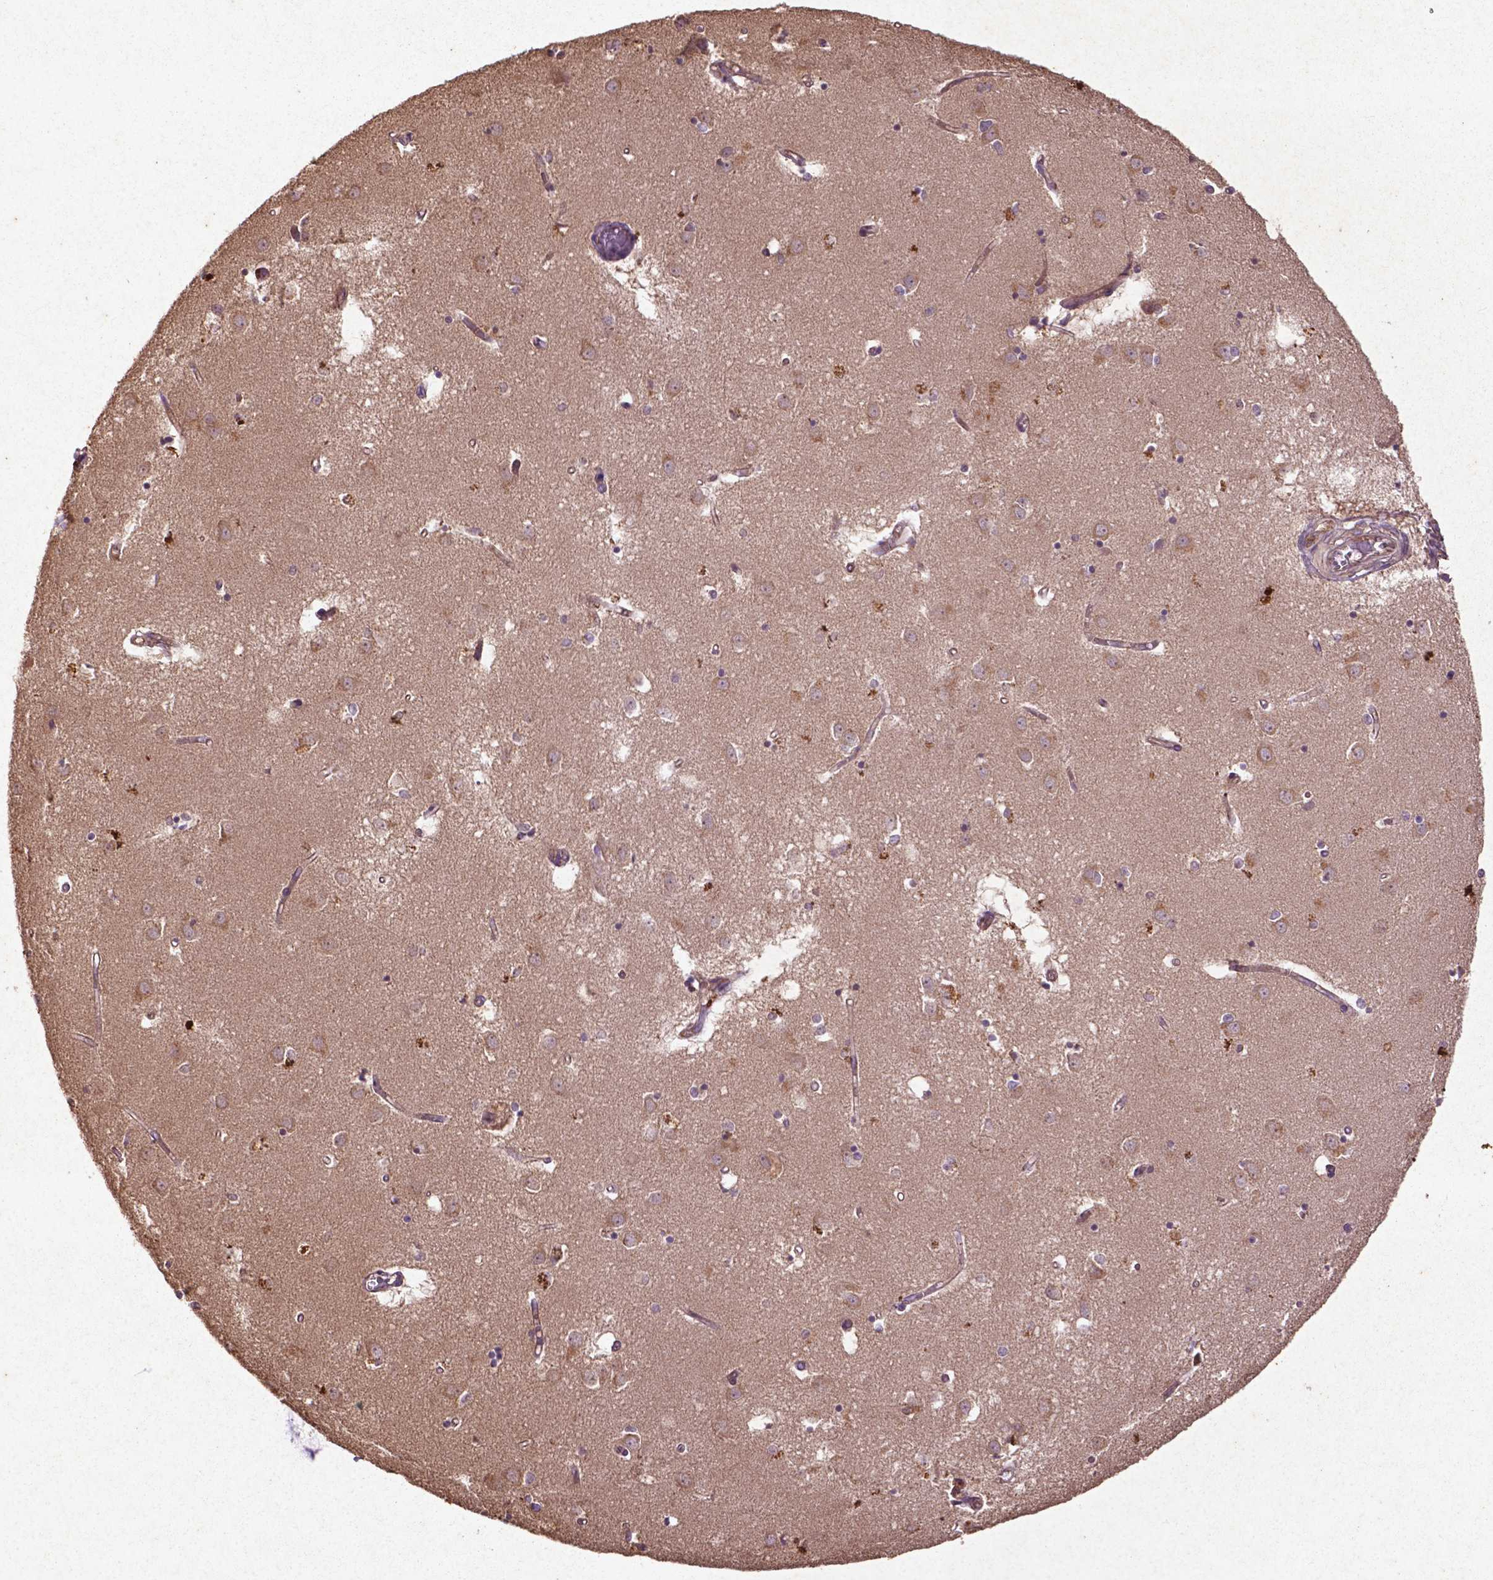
{"staining": {"intensity": "negative", "quantity": "none", "location": "none"}, "tissue": "caudate", "cell_type": "Glial cells", "image_type": "normal", "snomed": [{"axis": "morphology", "description": "Normal tissue, NOS"}, {"axis": "topography", "description": "Lateral ventricle wall"}], "caption": "An immunohistochemistry (IHC) micrograph of normal caudate is shown. There is no staining in glial cells of caudate.", "gene": "COQ2", "patient": {"sex": "male", "age": 54}}